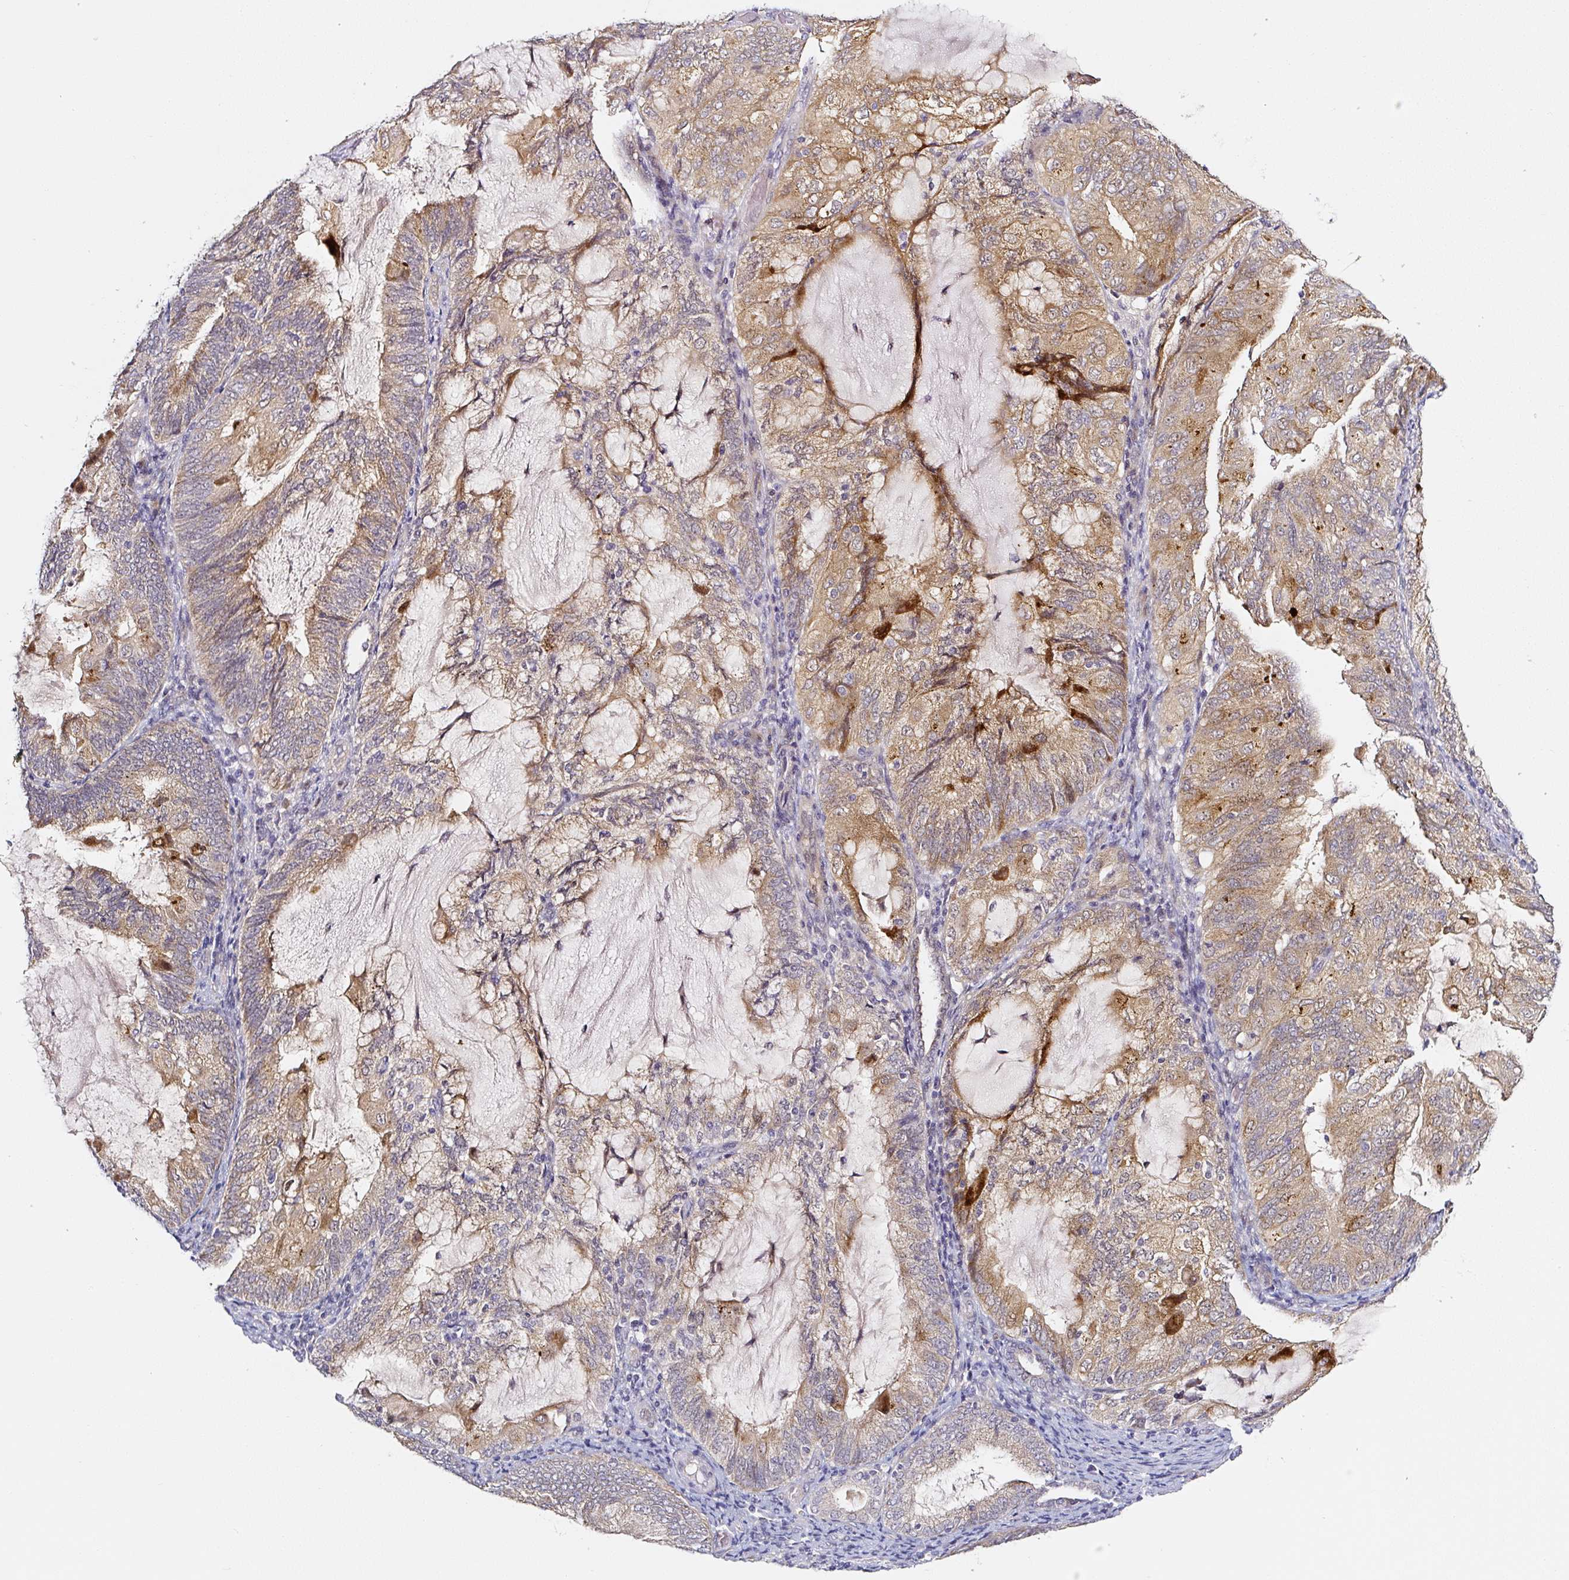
{"staining": {"intensity": "moderate", "quantity": ">75%", "location": "cytoplasmic/membranous"}, "tissue": "endometrial cancer", "cell_type": "Tumor cells", "image_type": "cancer", "snomed": [{"axis": "morphology", "description": "Adenocarcinoma, NOS"}, {"axis": "topography", "description": "Endometrium"}], "caption": "Endometrial adenocarcinoma tissue displays moderate cytoplasmic/membranous expression in approximately >75% of tumor cells", "gene": "PRKAA2", "patient": {"sex": "female", "age": 81}}